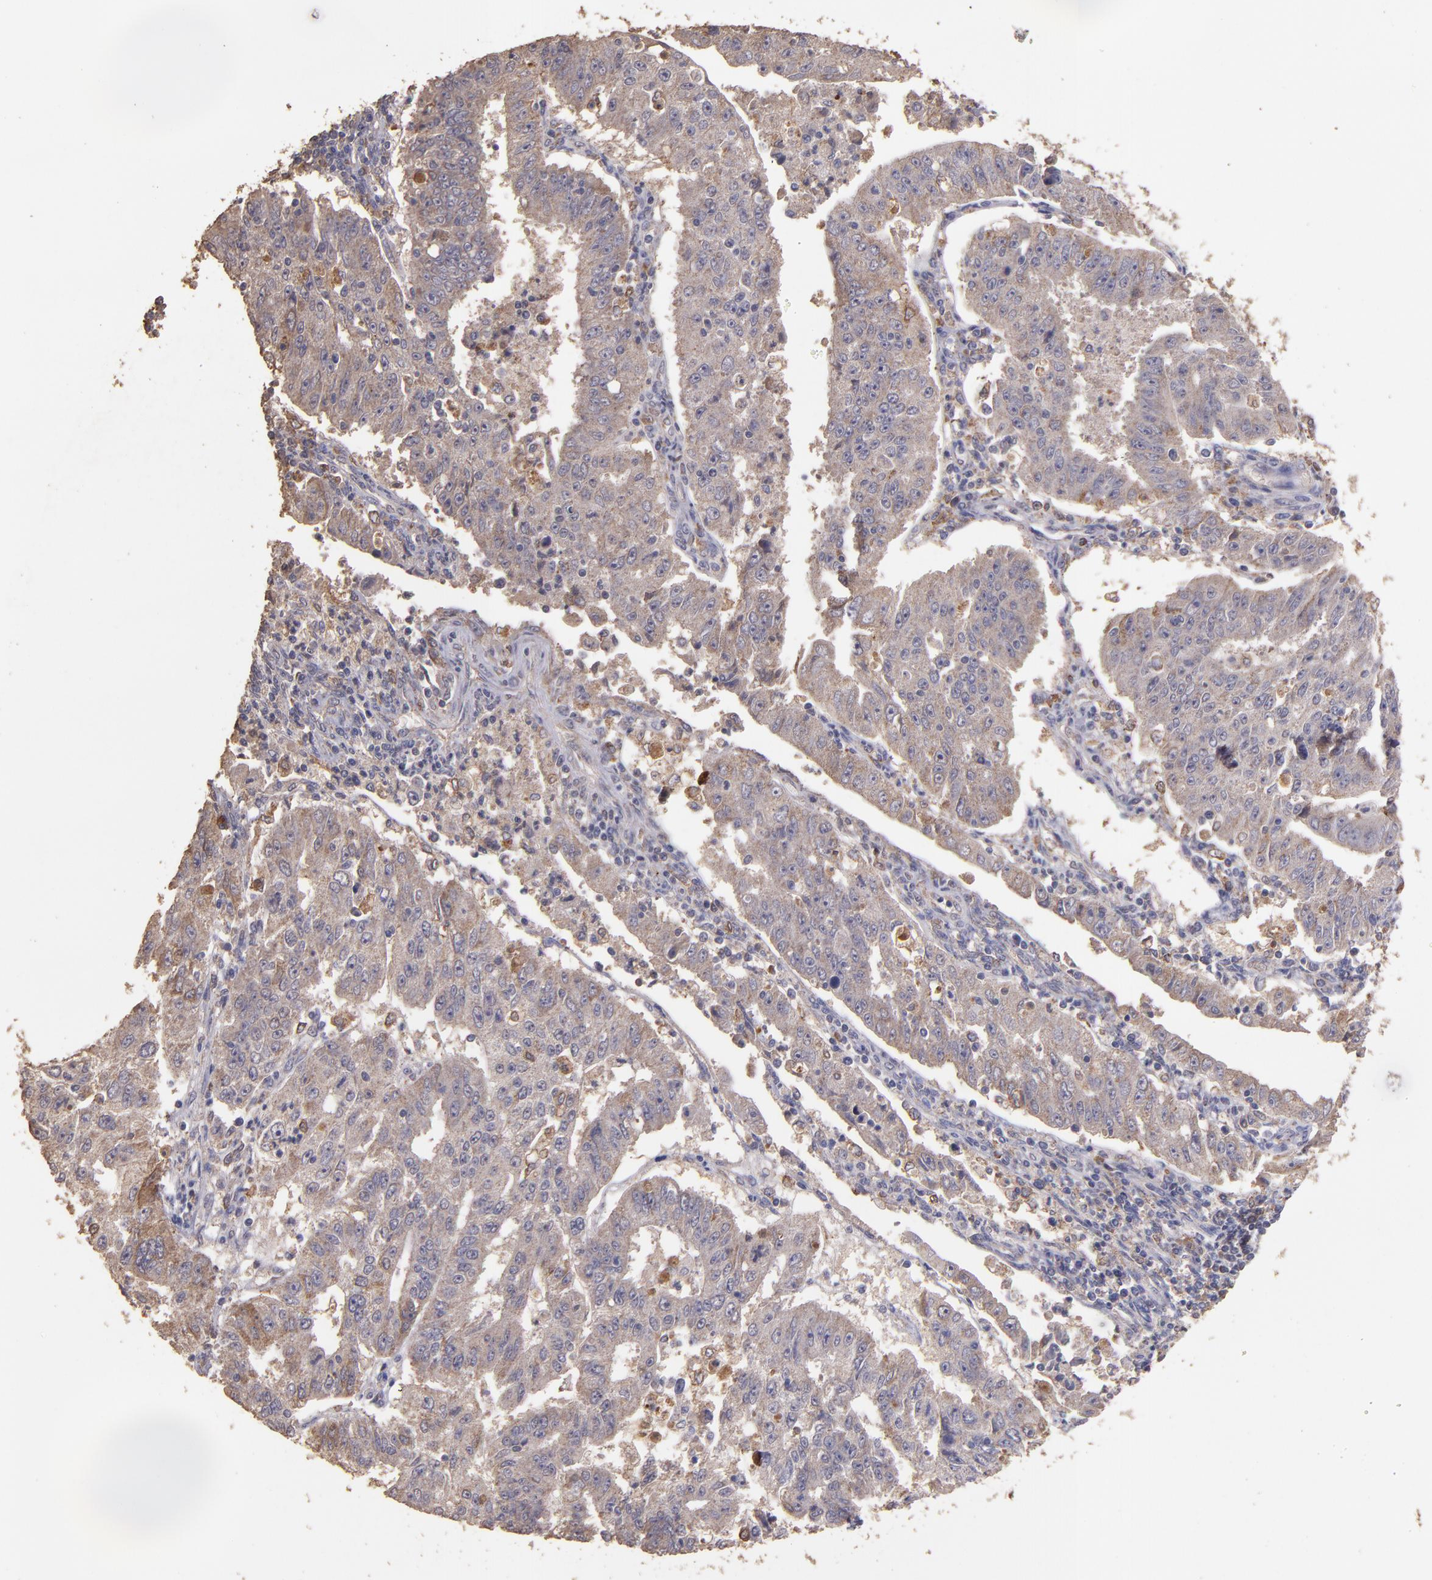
{"staining": {"intensity": "weak", "quantity": ">75%", "location": "cytoplasmic/membranous"}, "tissue": "endometrial cancer", "cell_type": "Tumor cells", "image_type": "cancer", "snomed": [{"axis": "morphology", "description": "Adenocarcinoma, NOS"}, {"axis": "topography", "description": "Endometrium"}], "caption": "Protein analysis of adenocarcinoma (endometrial) tissue shows weak cytoplasmic/membranous expression in approximately >75% of tumor cells. The staining was performed using DAB (3,3'-diaminobenzidine), with brown indicating positive protein expression. Nuclei are stained blue with hematoxylin.", "gene": "HECTD1", "patient": {"sex": "female", "age": 42}}